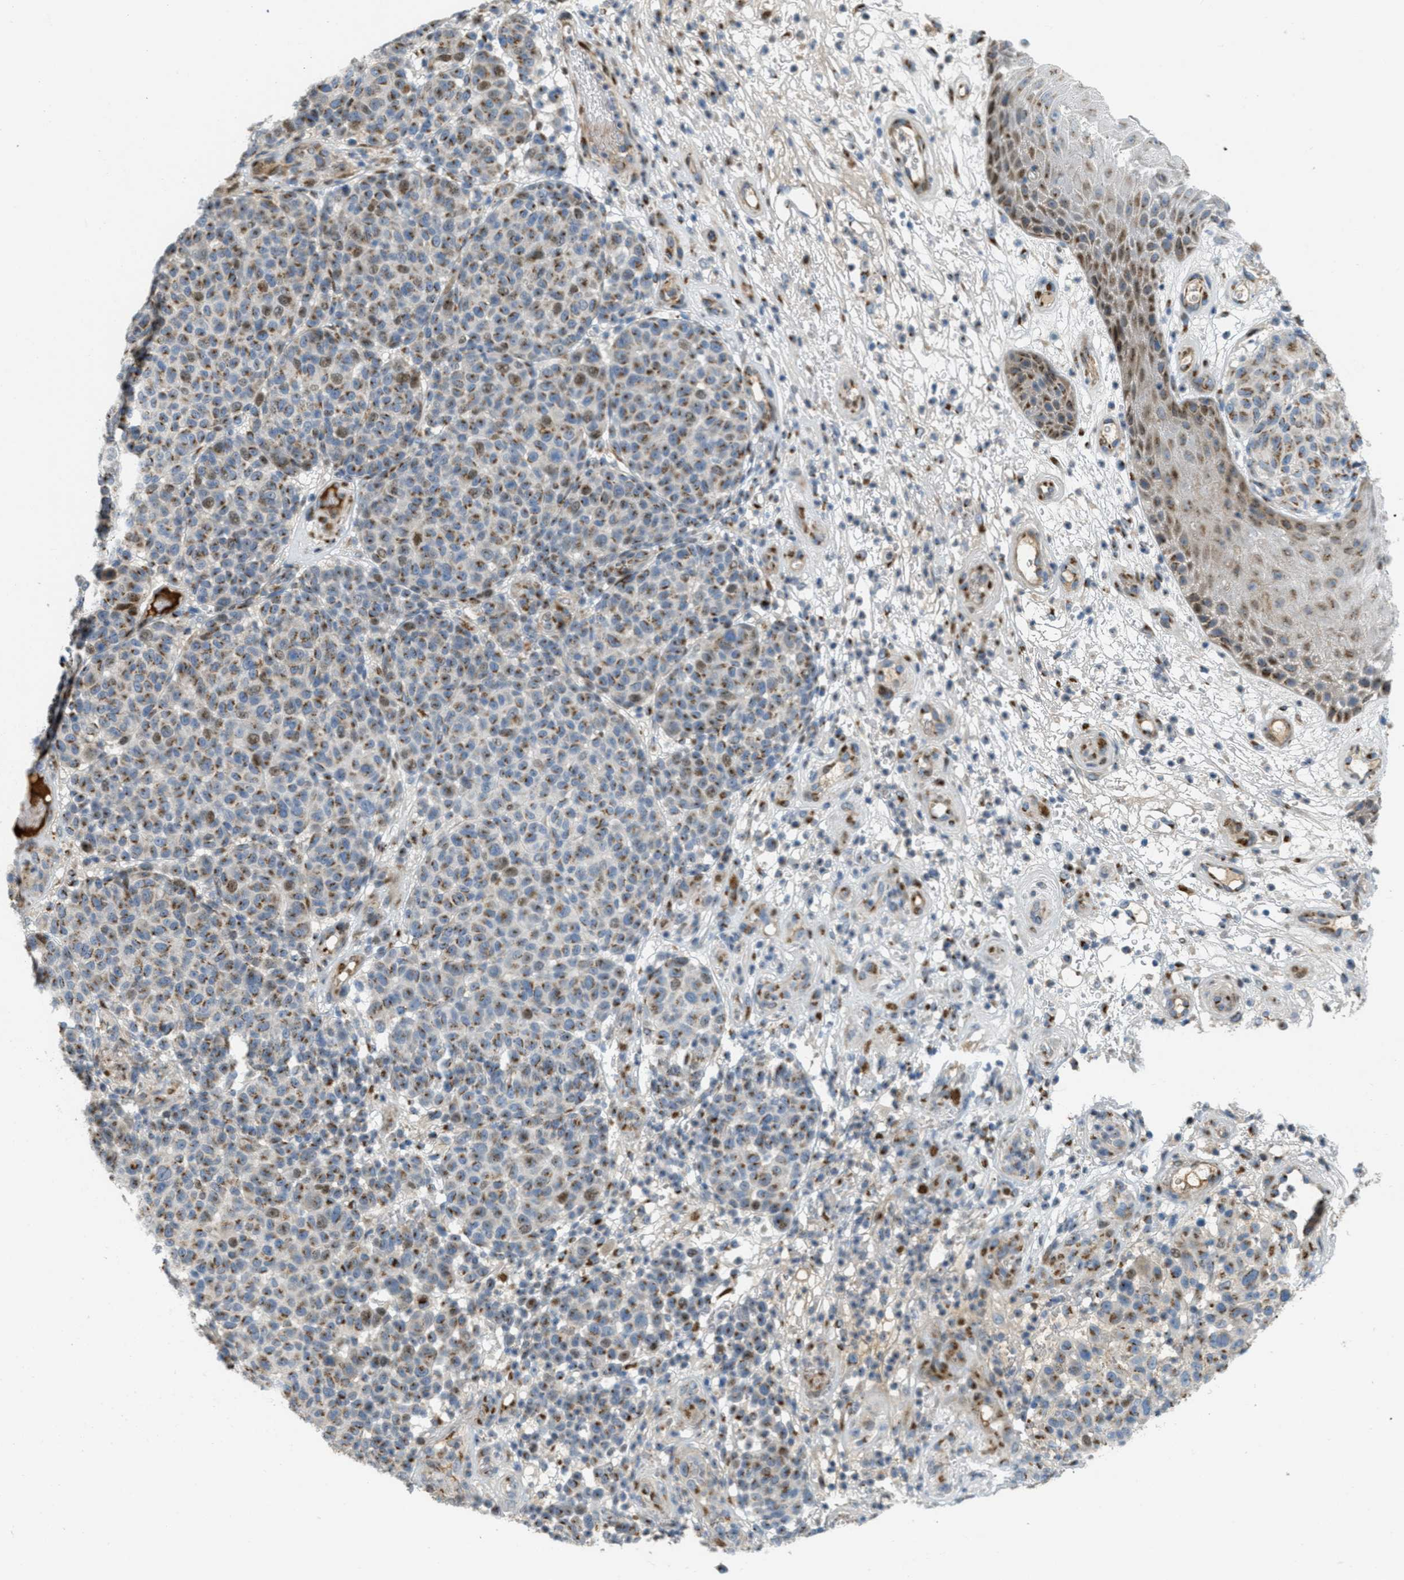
{"staining": {"intensity": "moderate", "quantity": ">75%", "location": "cytoplasmic/membranous"}, "tissue": "melanoma", "cell_type": "Tumor cells", "image_type": "cancer", "snomed": [{"axis": "morphology", "description": "Malignant melanoma, NOS"}, {"axis": "topography", "description": "Skin"}], "caption": "Approximately >75% of tumor cells in malignant melanoma reveal moderate cytoplasmic/membranous protein positivity as visualized by brown immunohistochemical staining.", "gene": "ZFPL1", "patient": {"sex": "male", "age": 59}}